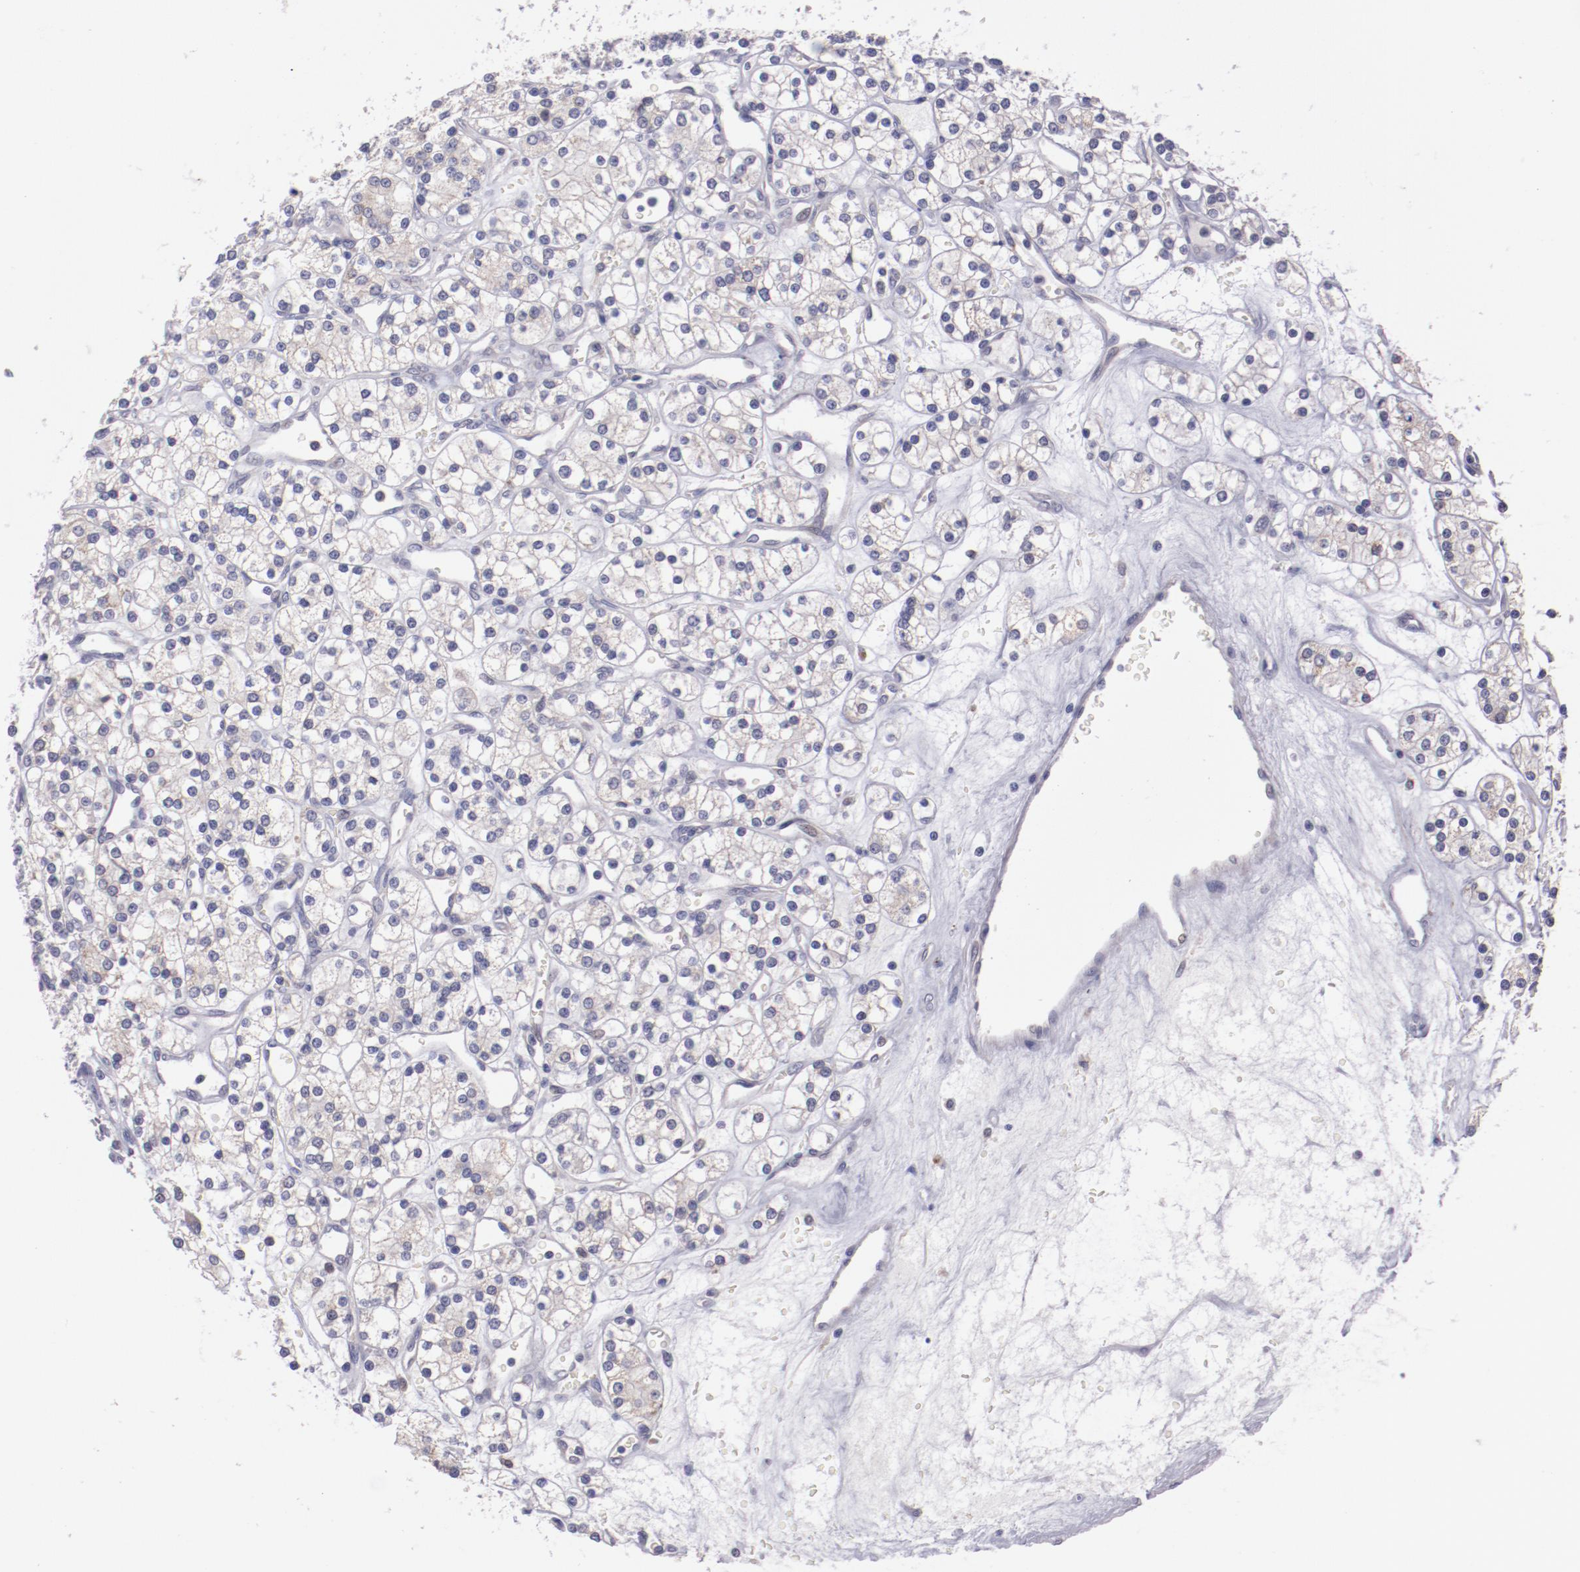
{"staining": {"intensity": "negative", "quantity": "none", "location": "none"}, "tissue": "renal cancer", "cell_type": "Tumor cells", "image_type": "cancer", "snomed": [{"axis": "morphology", "description": "Adenocarcinoma, NOS"}, {"axis": "topography", "description": "Kidney"}], "caption": "IHC micrograph of neoplastic tissue: adenocarcinoma (renal) stained with DAB exhibits no significant protein staining in tumor cells.", "gene": "TRAF3", "patient": {"sex": "female", "age": 62}}